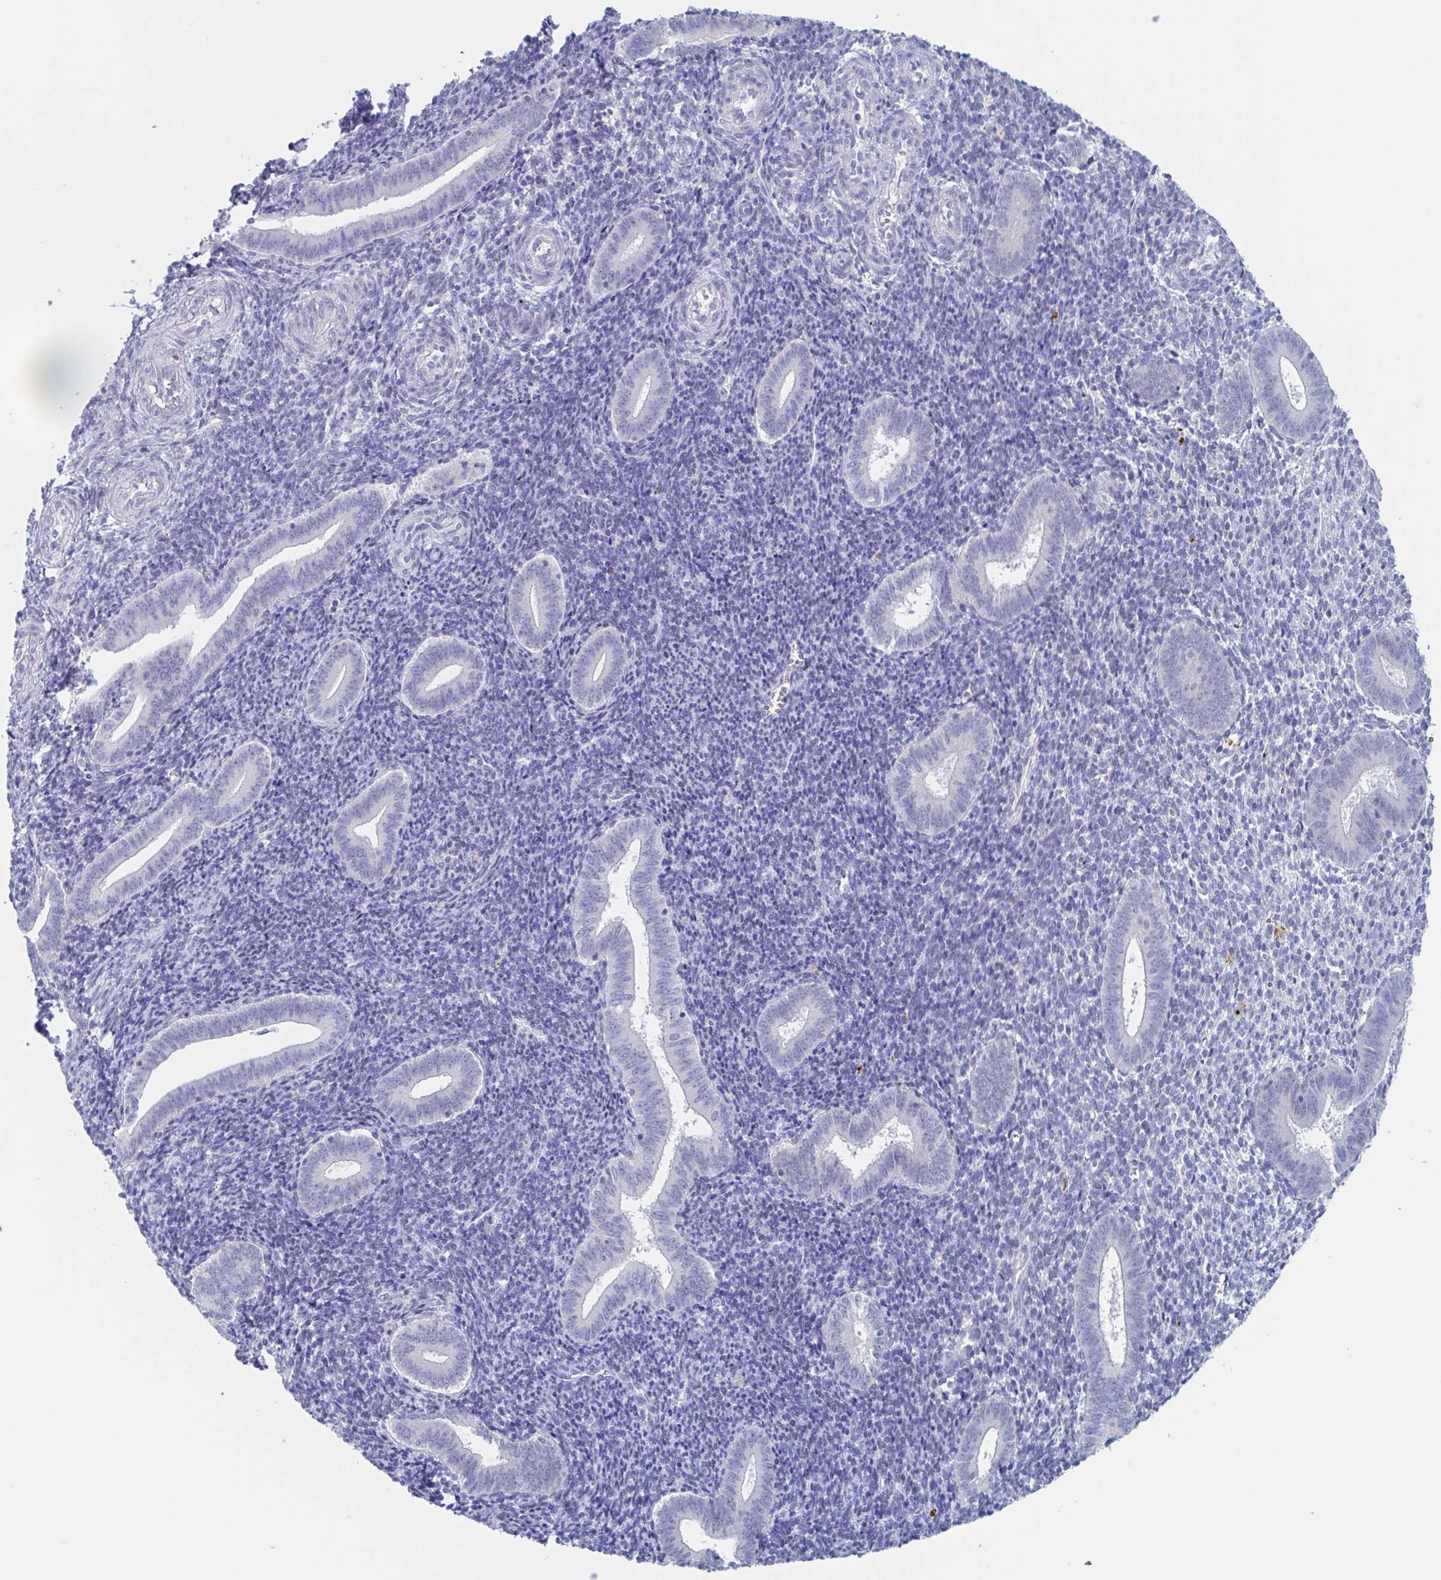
{"staining": {"intensity": "negative", "quantity": "none", "location": "none"}, "tissue": "endometrium", "cell_type": "Cells in endometrial stroma", "image_type": "normal", "snomed": [{"axis": "morphology", "description": "Normal tissue, NOS"}, {"axis": "topography", "description": "Endometrium"}], "caption": "Photomicrograph shows no protein staining in cells in endometrial stroma of unremarkable endometrium.", "gene": "DPEP3", "patient": {"sex": "female", "age": 25}}